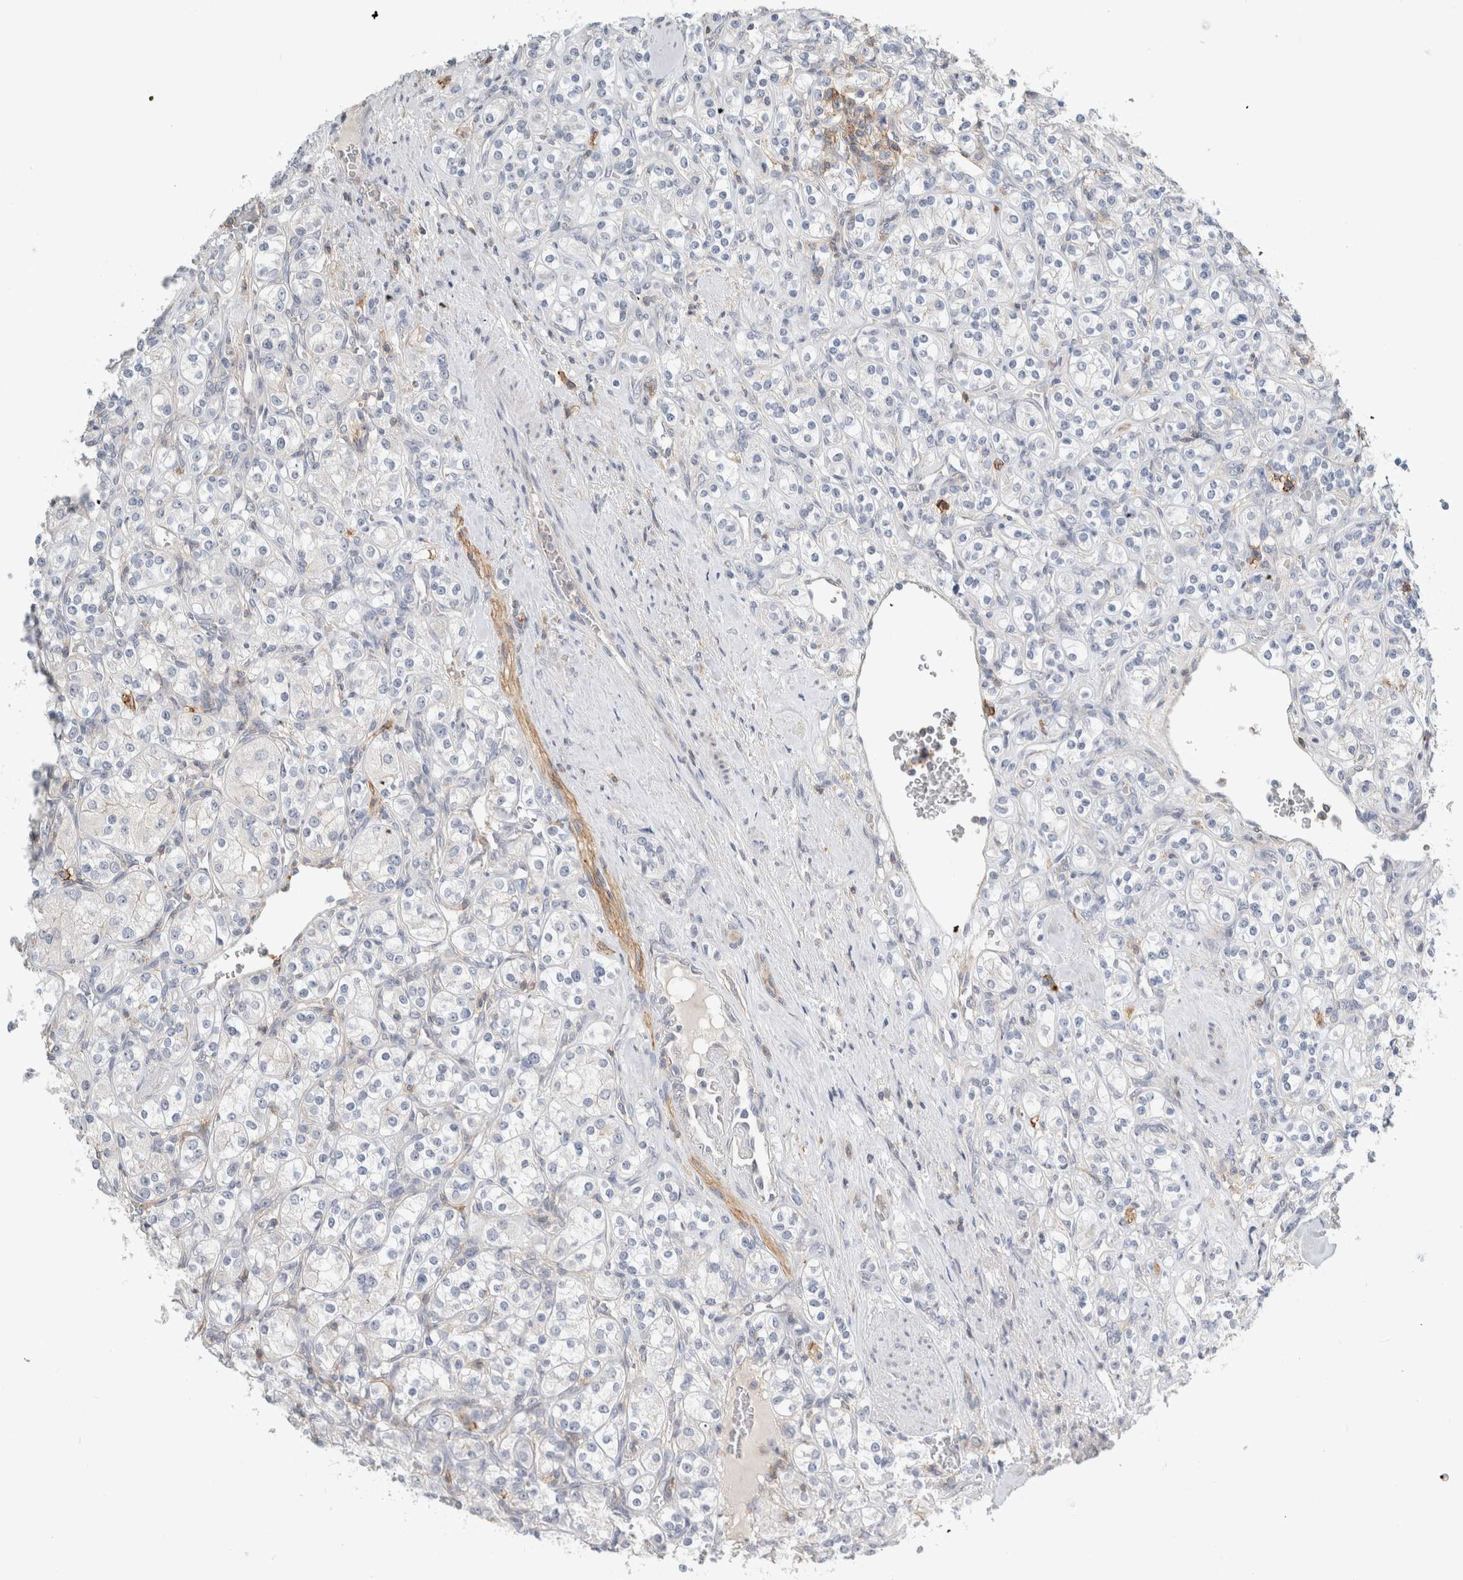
{"staining": {"intensity": "negative", "quantity": "none", "location": "none"}, "tissue": "renal cancer", "cell_type": "Tumor cells", "image_type": "cancer", "snomed": [{"axis": "morphology", "description": "Adenocarcinoma, NOS"}, {"axis": "topography", "description": "Kidney"}], "caption": "This is an immunohistochemistry (IHC) image of renal adenocarcinoma. There is no positivity in tumor cells.", "gene": "ERCC6L2", "patient": {"sex": "male", "age": 77}}